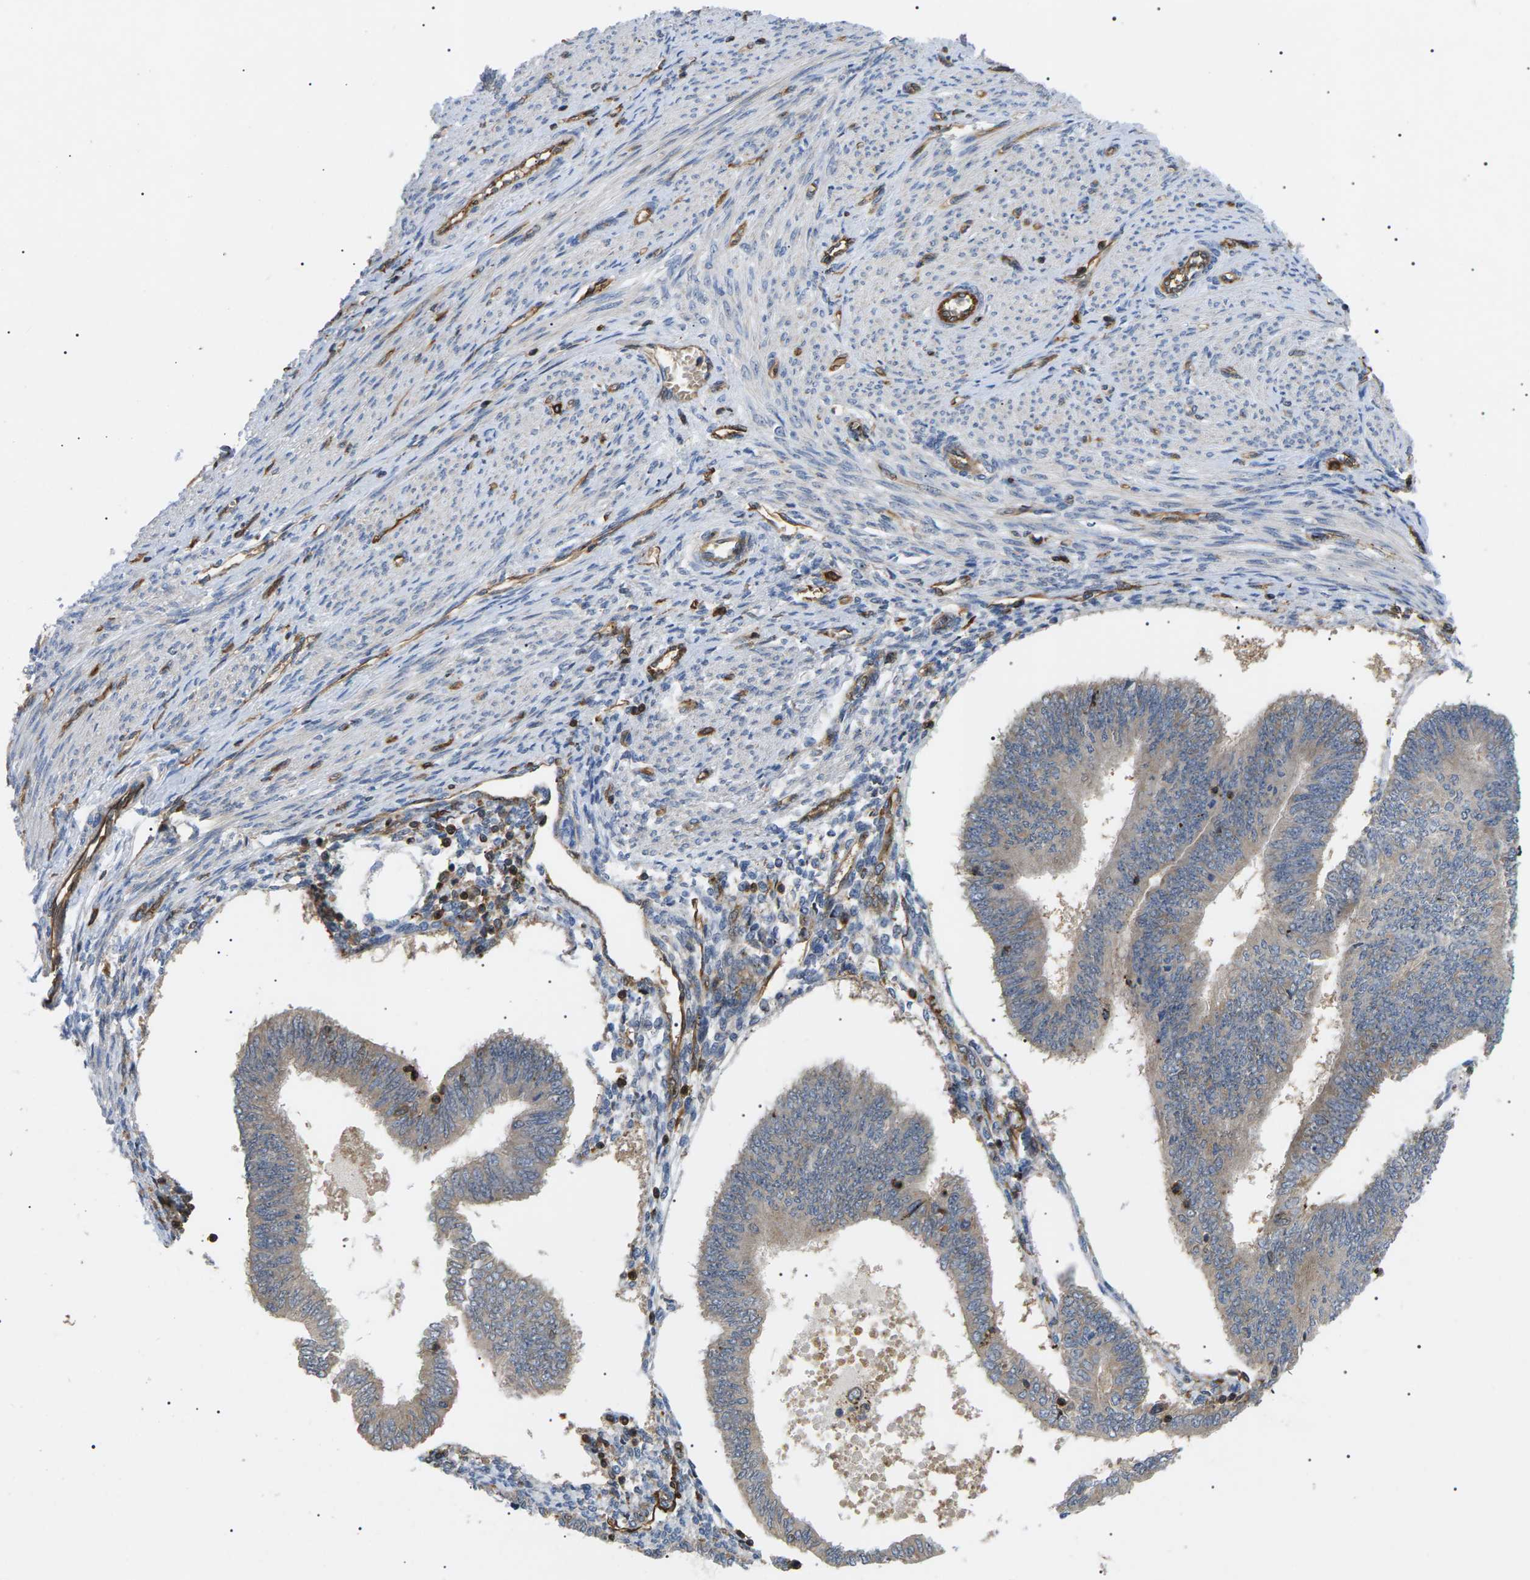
{"staining": {"intensity": "weak", "quantity": "25%-75%", "location": "cytoplasmic/membranous"}, "tissue": "endometrial cancer", "cell_type": "Tumor cells", "image_type": "cancer", "snomed": [{"axis": "morphology", "description": "Adenocarcinoma, NOS"}, {"axis": "topography", "description": "Endometrium"}], "caption": "The micrograph reveals immunohistochemical staining of endometrial cancer (adenocarcinoma). There is weak cytoplasmic/membranous staining is identified in approximately 25%-75% of tumor cells.", "gene": "TMTC4", "patient": {"sex": "female", "age": 58}}